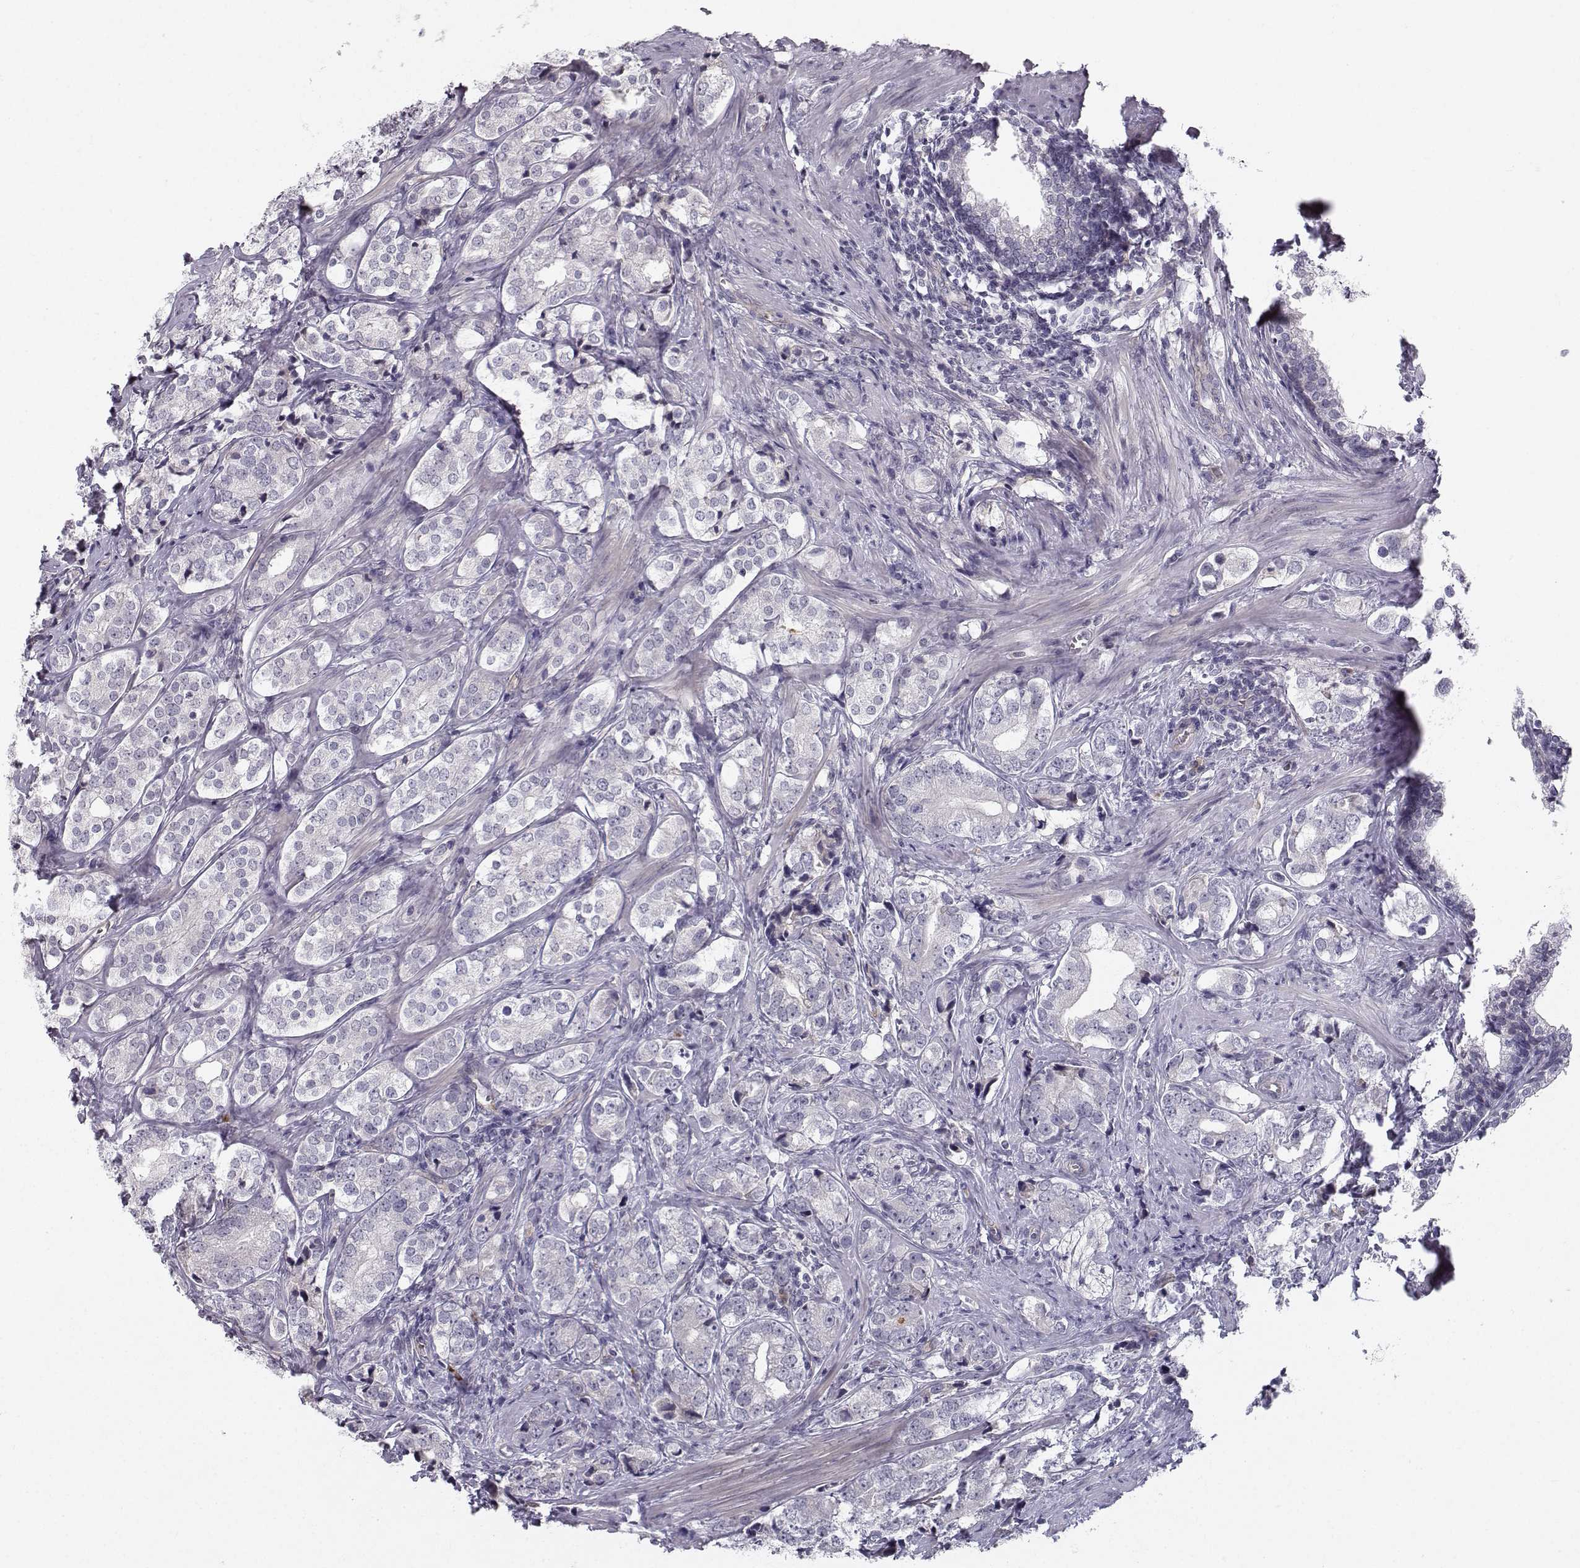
{"staining": {"intensity": "negative", "quantity": "none", "location": "none"}, "tissue": "prostate cancer", "cell_type": "Tumor cells", "image_type": "cancer", "snomed": [{"axis": "morphology", "description": "Adenocarcinoma, NOS"}, {"axis": "topography", "description": "Prostate and seminal vesicle, NOS"}], "caption": "This is a histopathology image of IHC staining of prostate cancer, which shows no expression in tumor cells. Brightfield microscopy of IHC stained with DAB (brown) and hematoxylin (blue), captured at high magnification.", "gene": "OPRD1", "patient": {"sex": "male", "age": 63}}